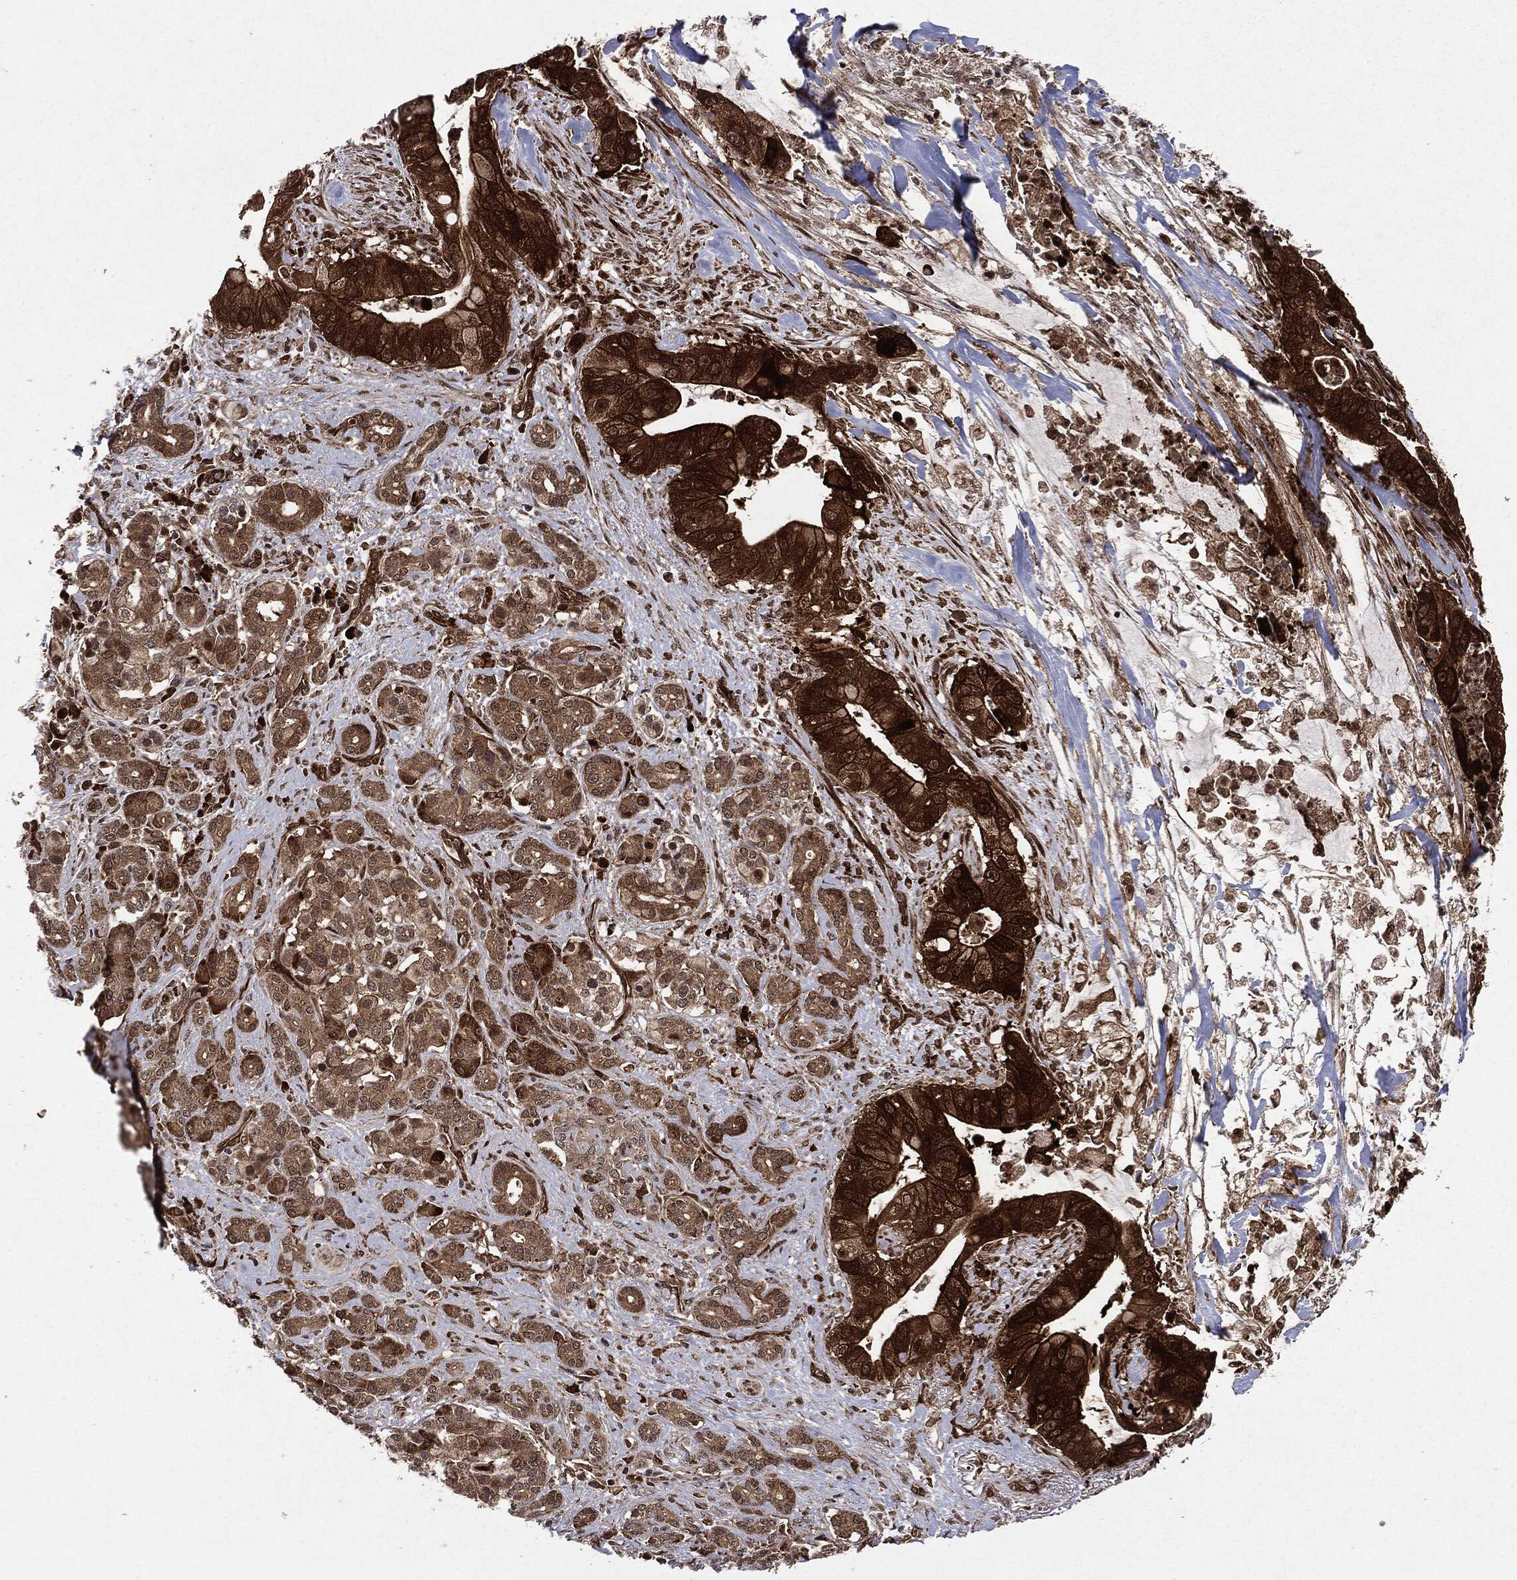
{"staining": {"intensity": "strong", "quantity": ">75%", "location": "cytoplasmic/membranous"}, "tissue": "pancreatic cancer", "cell_type": "Tumor cells", "image_type": "cancer", "snomed": [{"axis": "morphology", "description": "Normal tissue, NOS"}, {"axis": "morphology", "description": "Inflammation, NOS"}, {"axis": "morphology", "description": "Adenocarcinoma, NOS"}, {"axis": "topography", "description": "Pancreas"}], "caption": "Pancreatic cancer tissue demonstrates strong cytoplasmic/membranous expression in about >75% of tumor cells, visualized by immunohistochemistry.", "gene": "OTUB1", "patient": {"sex": "male", "age": 57}}